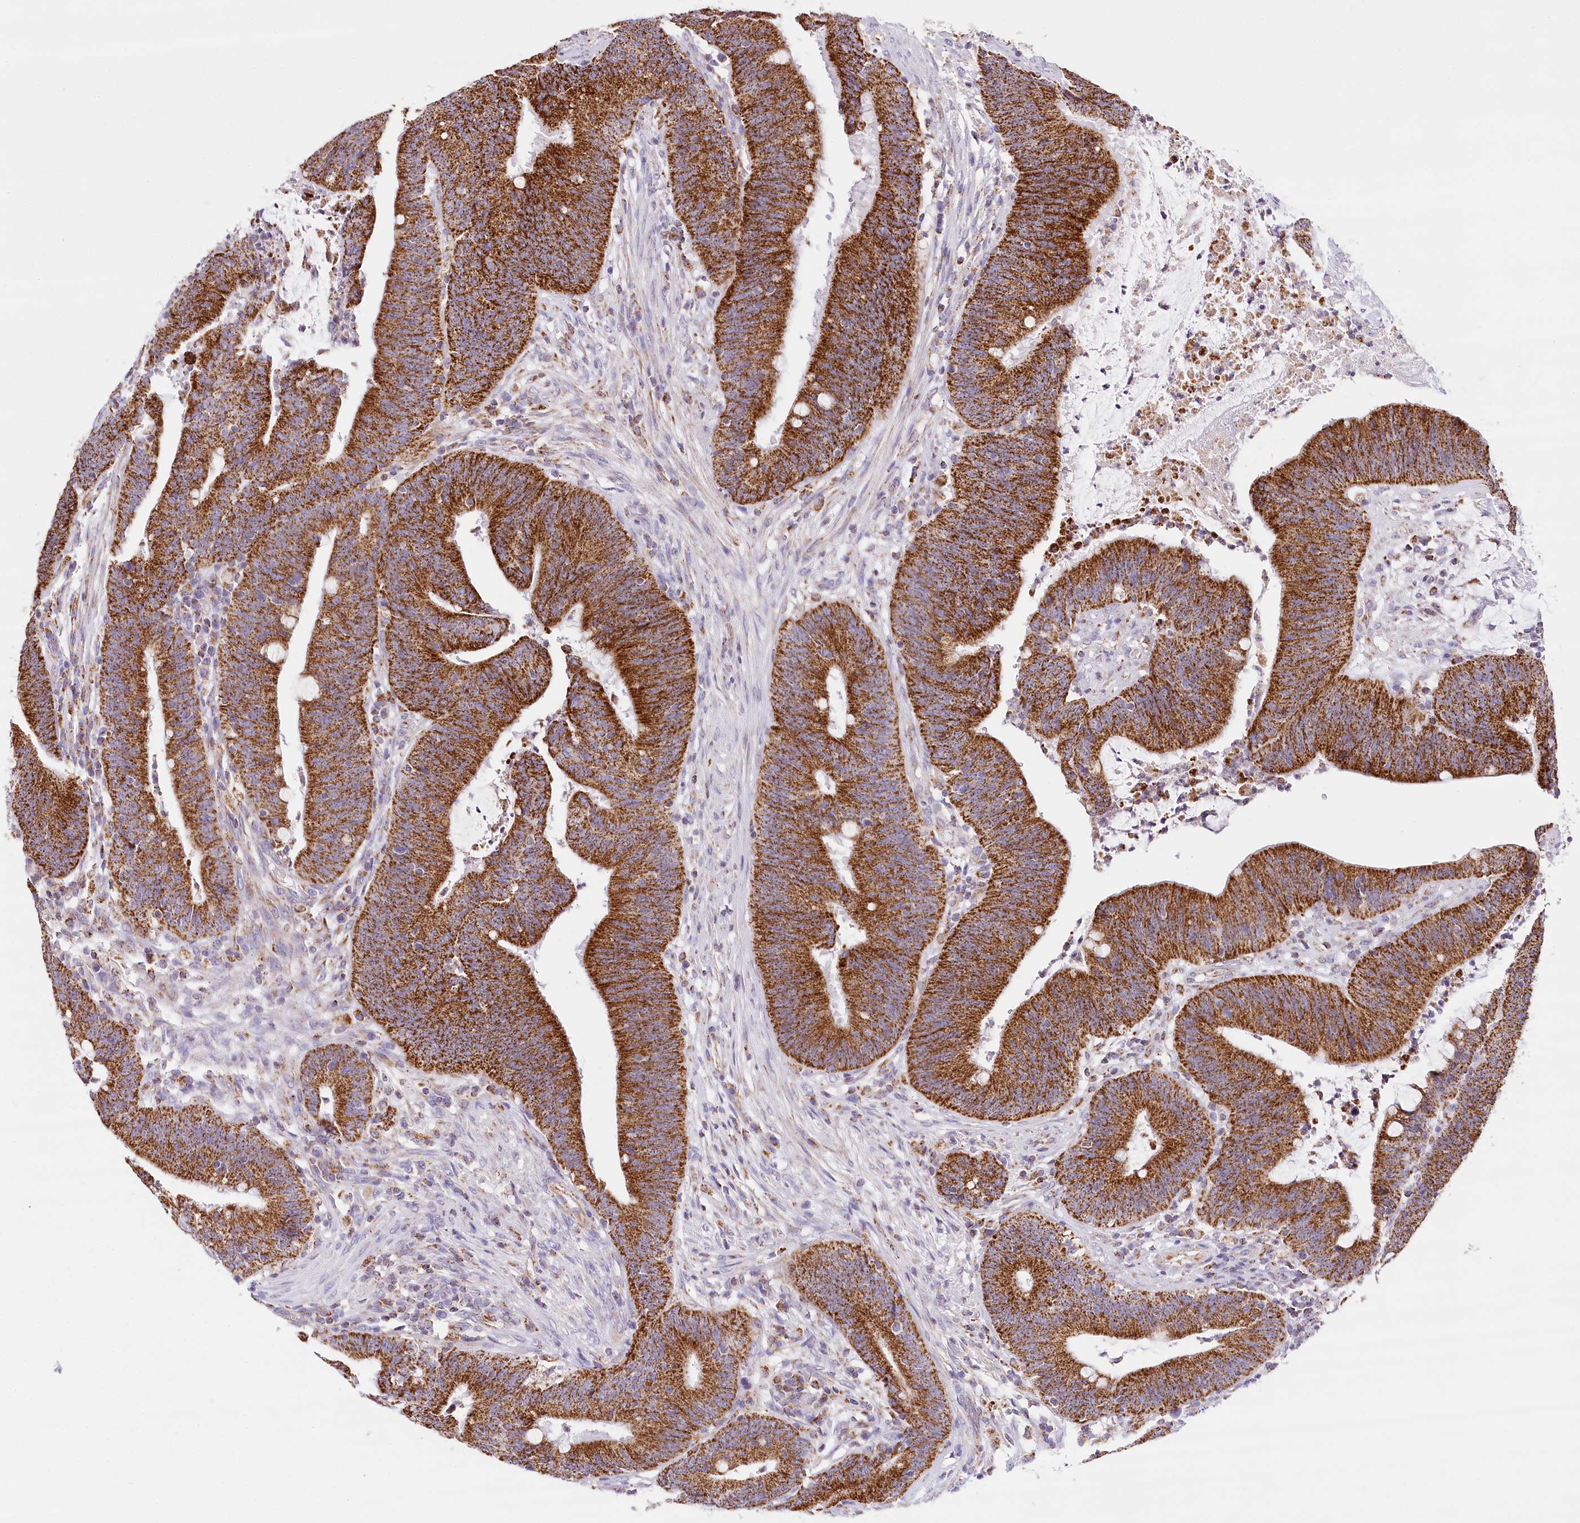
{"staining": {"intensity": "strong", "quantity": ">75%", "location": "cytoplasmic/membranous"}, "tissue": "colorectal cancer", "cell_type": "Tumor cells", "image_type": "cancer", "snomed": [{"axis": "morphology", "description": "Adenocarcinoma, NOS"}, {"axis": "topography", "description": "Rectum"}], "caption": "Protein staining of colorectal adenocarcinoma tissue demonstrates strong cytoplasmic/membranous positivity in approximately >75% of tumor cells. The staining was performed using DAB, with brown indicating positive protein expression. Nuclei are stained blue with hematoxylin.", "gene": "LSS", "patient": {"sex": "female", "age": 66}}